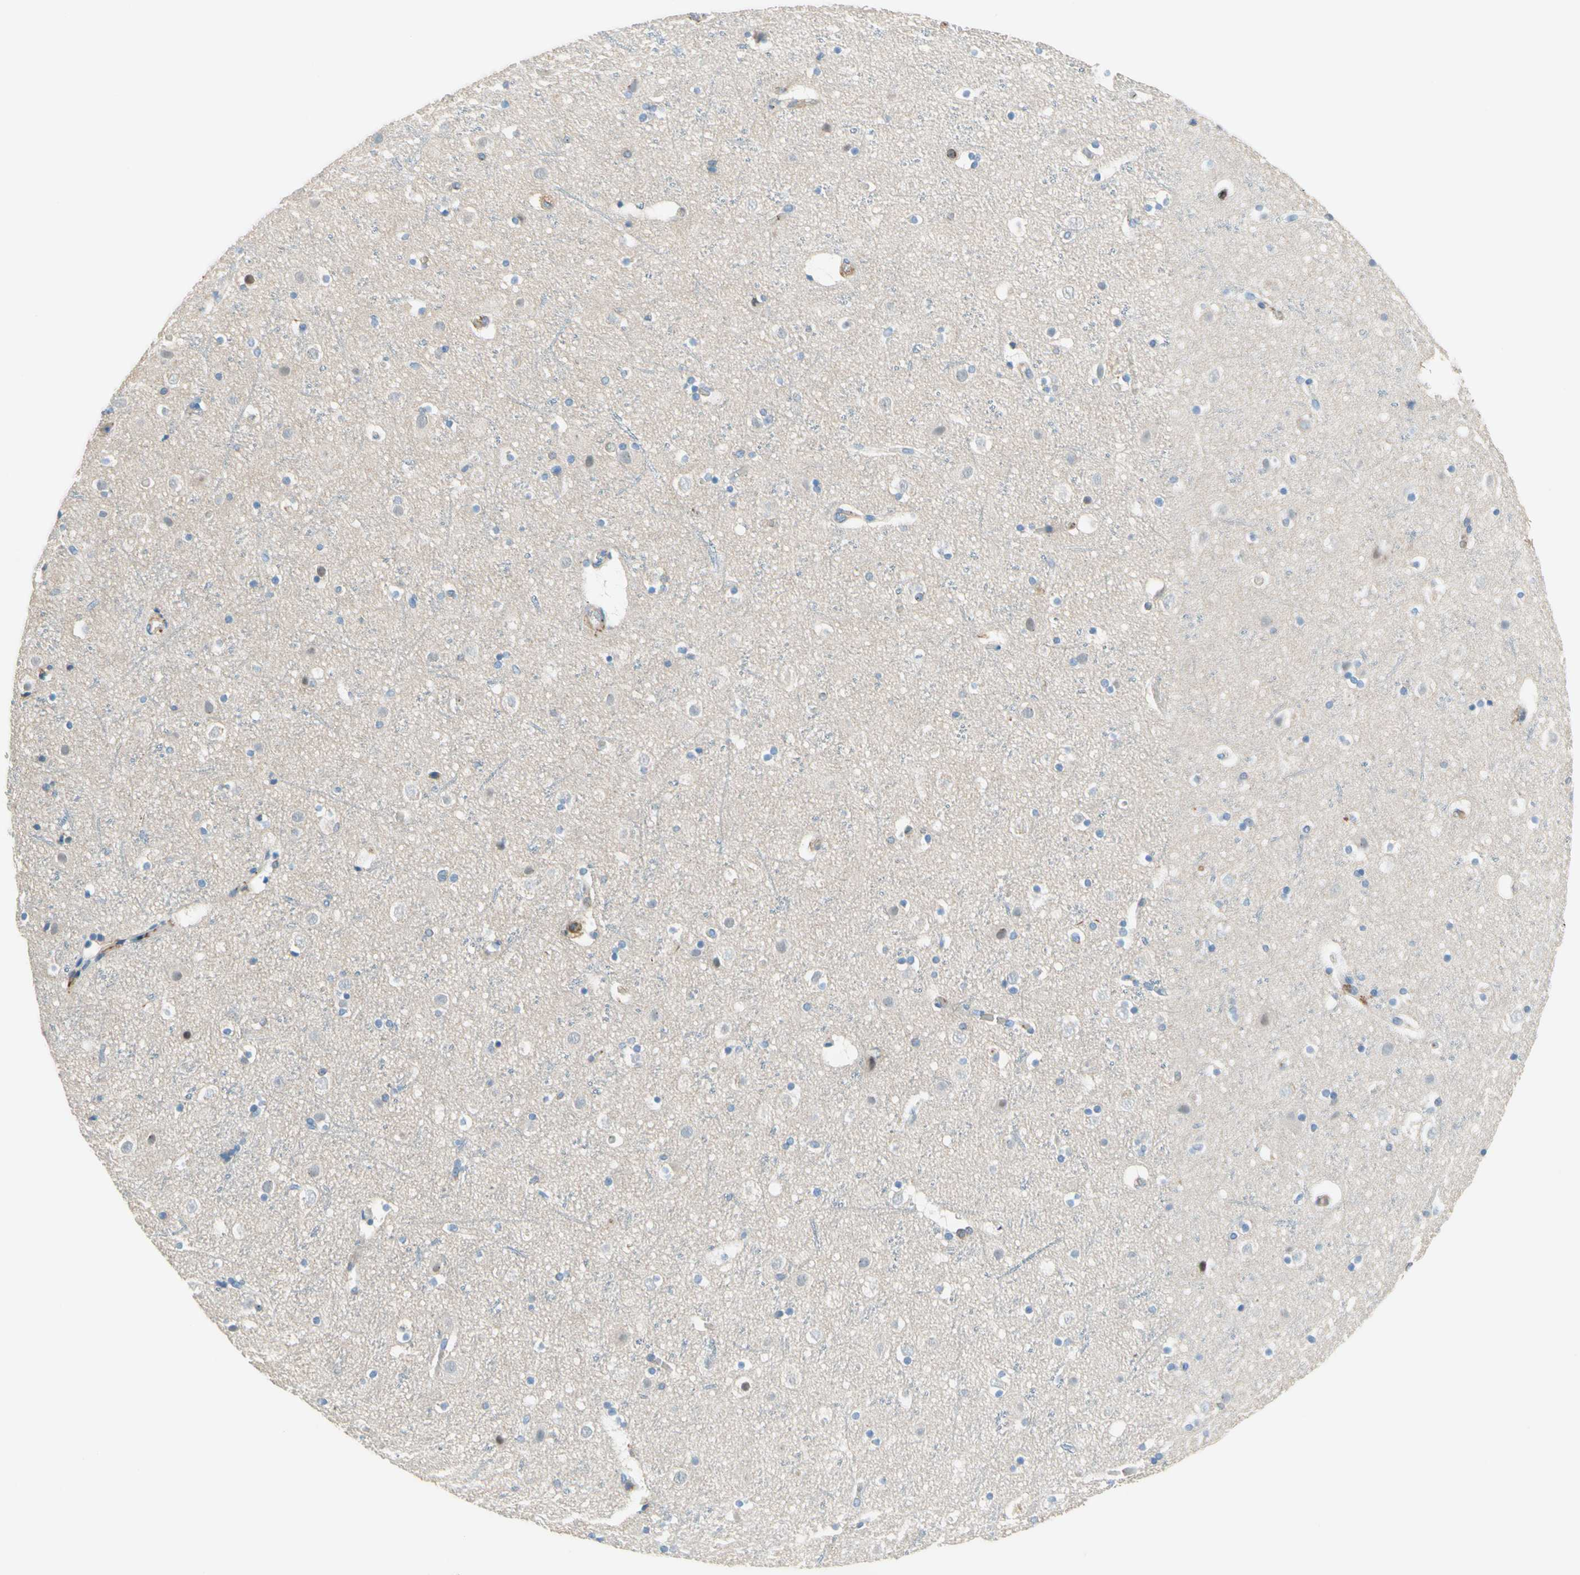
{"staining": {"intensity": "weak", "quantity": "25%-75%", "location": "cytoplasmic/membranous"}, "tissue": "cerebral cortex", "cell_type": "Endothelial cells", "image_type": "normal", "snomed": [{"axis": "morphology", "description": "Normal tissue, NOS"}, {"axis": "topography", "description": "Cerebral cortex"}], "caption": "Weak cytoplasmic/membranous protein staining is appreciated in about 25%-75% of endothelial cells in cerebral cortex.", "gene": "SEMA4C", "patient": {"sex": "male", "age": 45}}